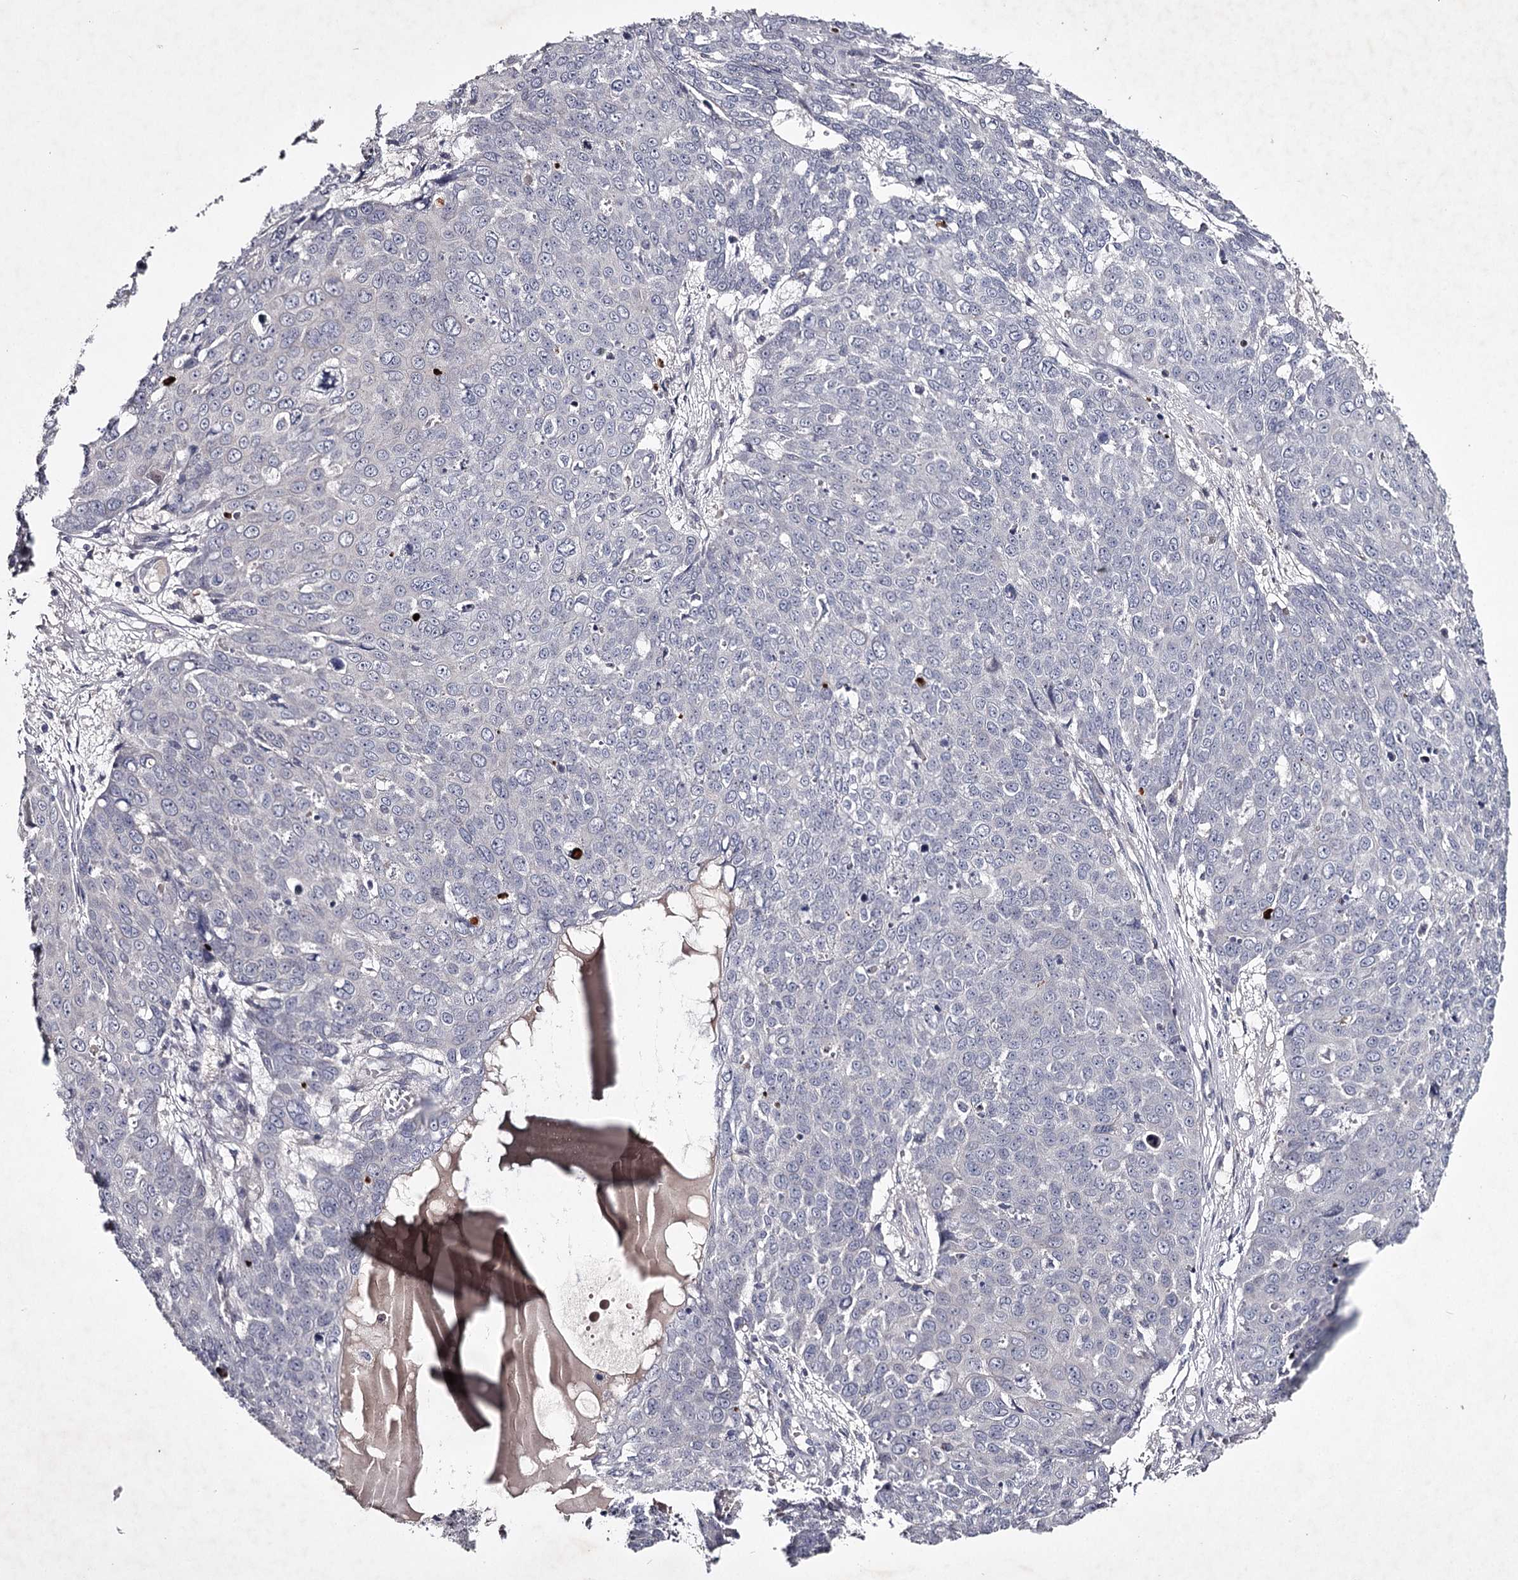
{"staining": {"intensity": "negative", "quantity": "none", "location": "none"}, "tissue": "skin cancer", "cell_type": "Tumor cells", "image_type": "cancer", "snomed": [{"axis": "morphology", "description": "Squamous cell carcinoma, NOS"}, {"axis": "topography", "description": "Skin"}], "caption": "Immunohistochemistry image of skin squamous cell carcinoma stained for a protein (brown), which shows no staining in tumor cells.", "gene": "FDXACB1", "patient": {"sex": "male", "age": 71}}